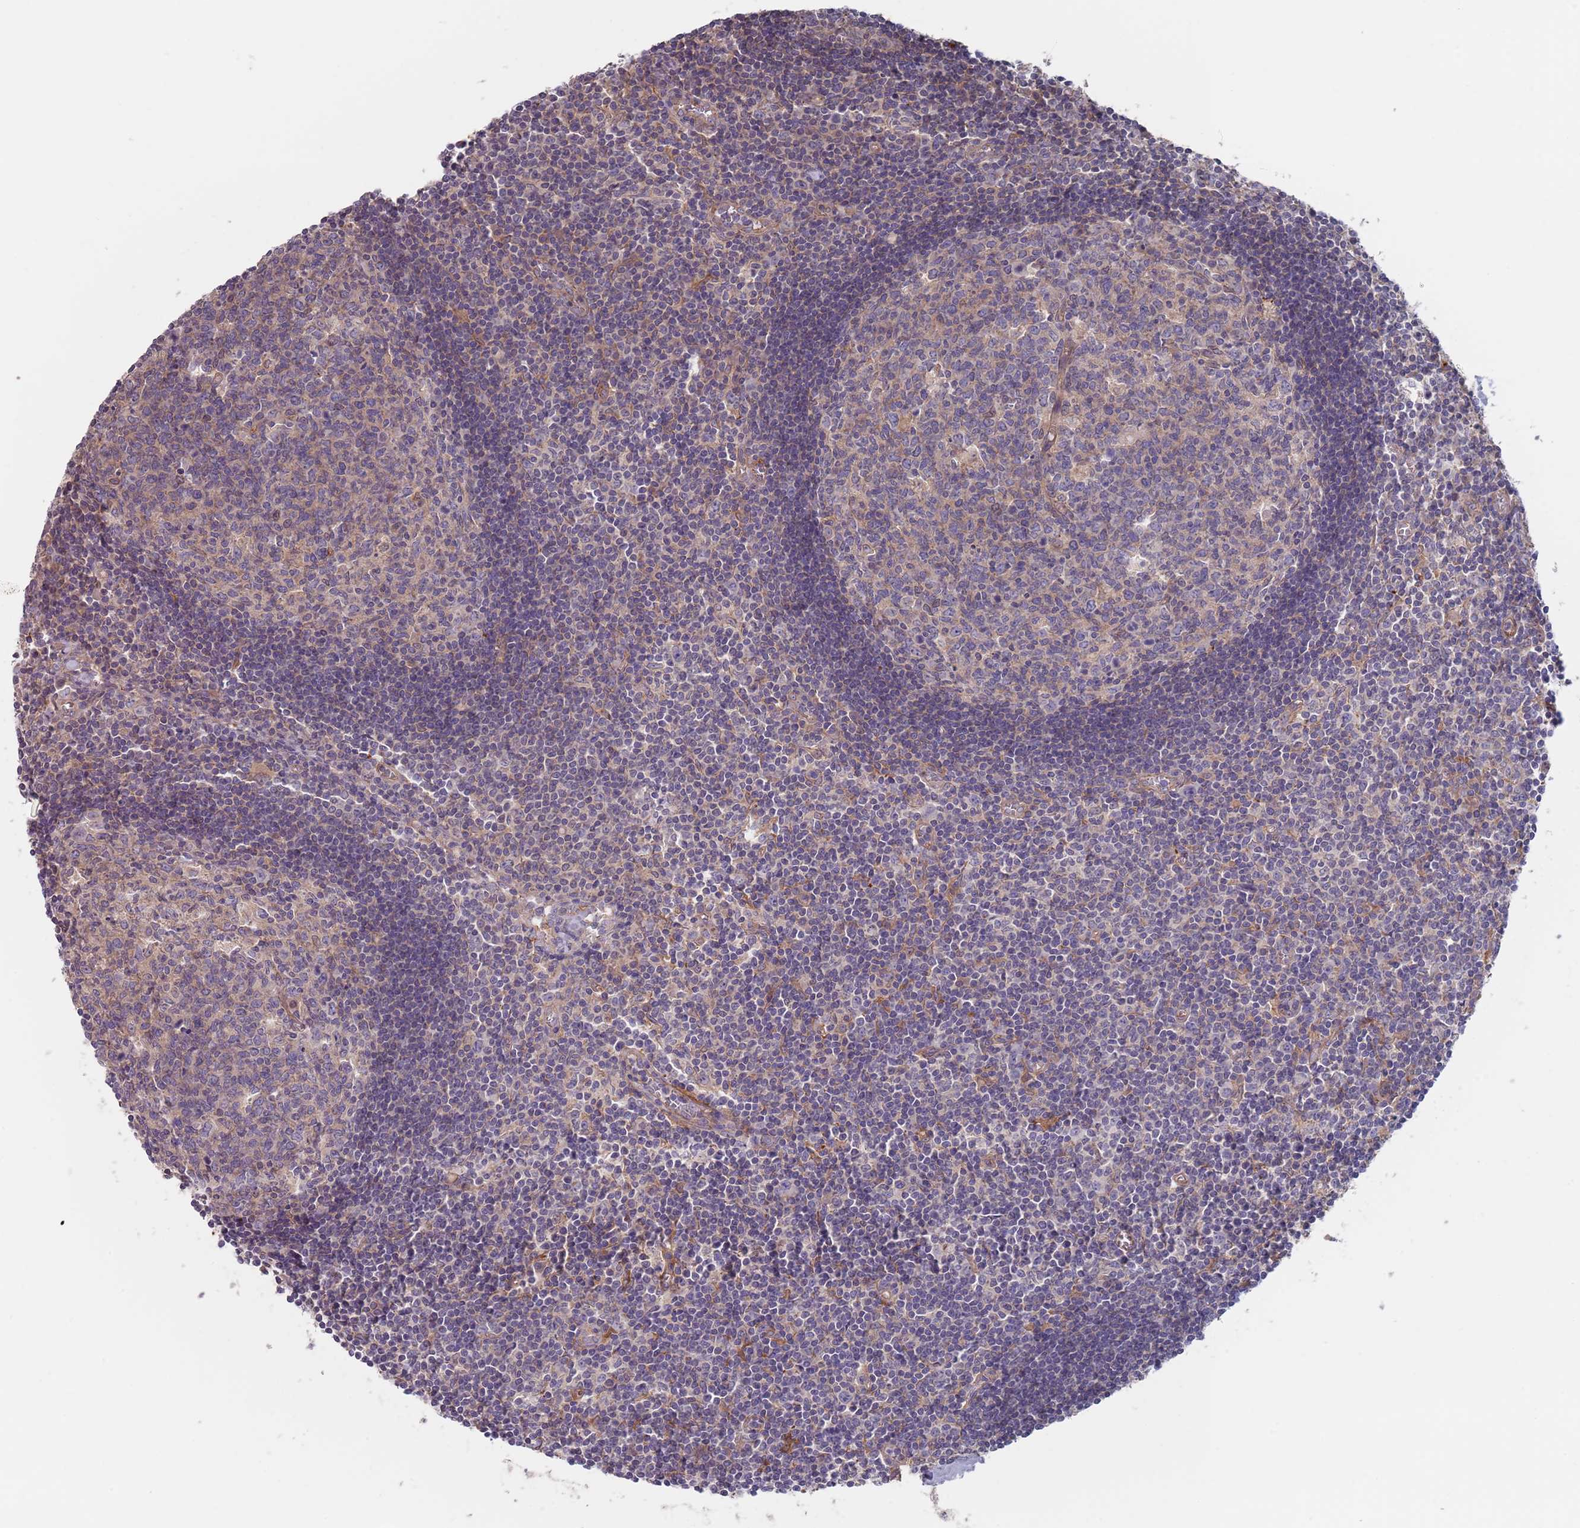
{"staining": {"intensity": "negative", "quantity": "none", "location": "none"}, "tissue": "lymph node", "cell_type": "Germinal center cells", "image_type": "normal", "snomed": [{"axis": "morphology", "description": "Normal tissue, NOS"}, {"axis": "topography", "description": "Lymph node"}], "caption": "IHC histopathology image of normal lymph node stained for a protein (brown), which shows no staining in germinal center cells.", "gene": "APPL2", "patient": {"sex": "female", "age": 55}}